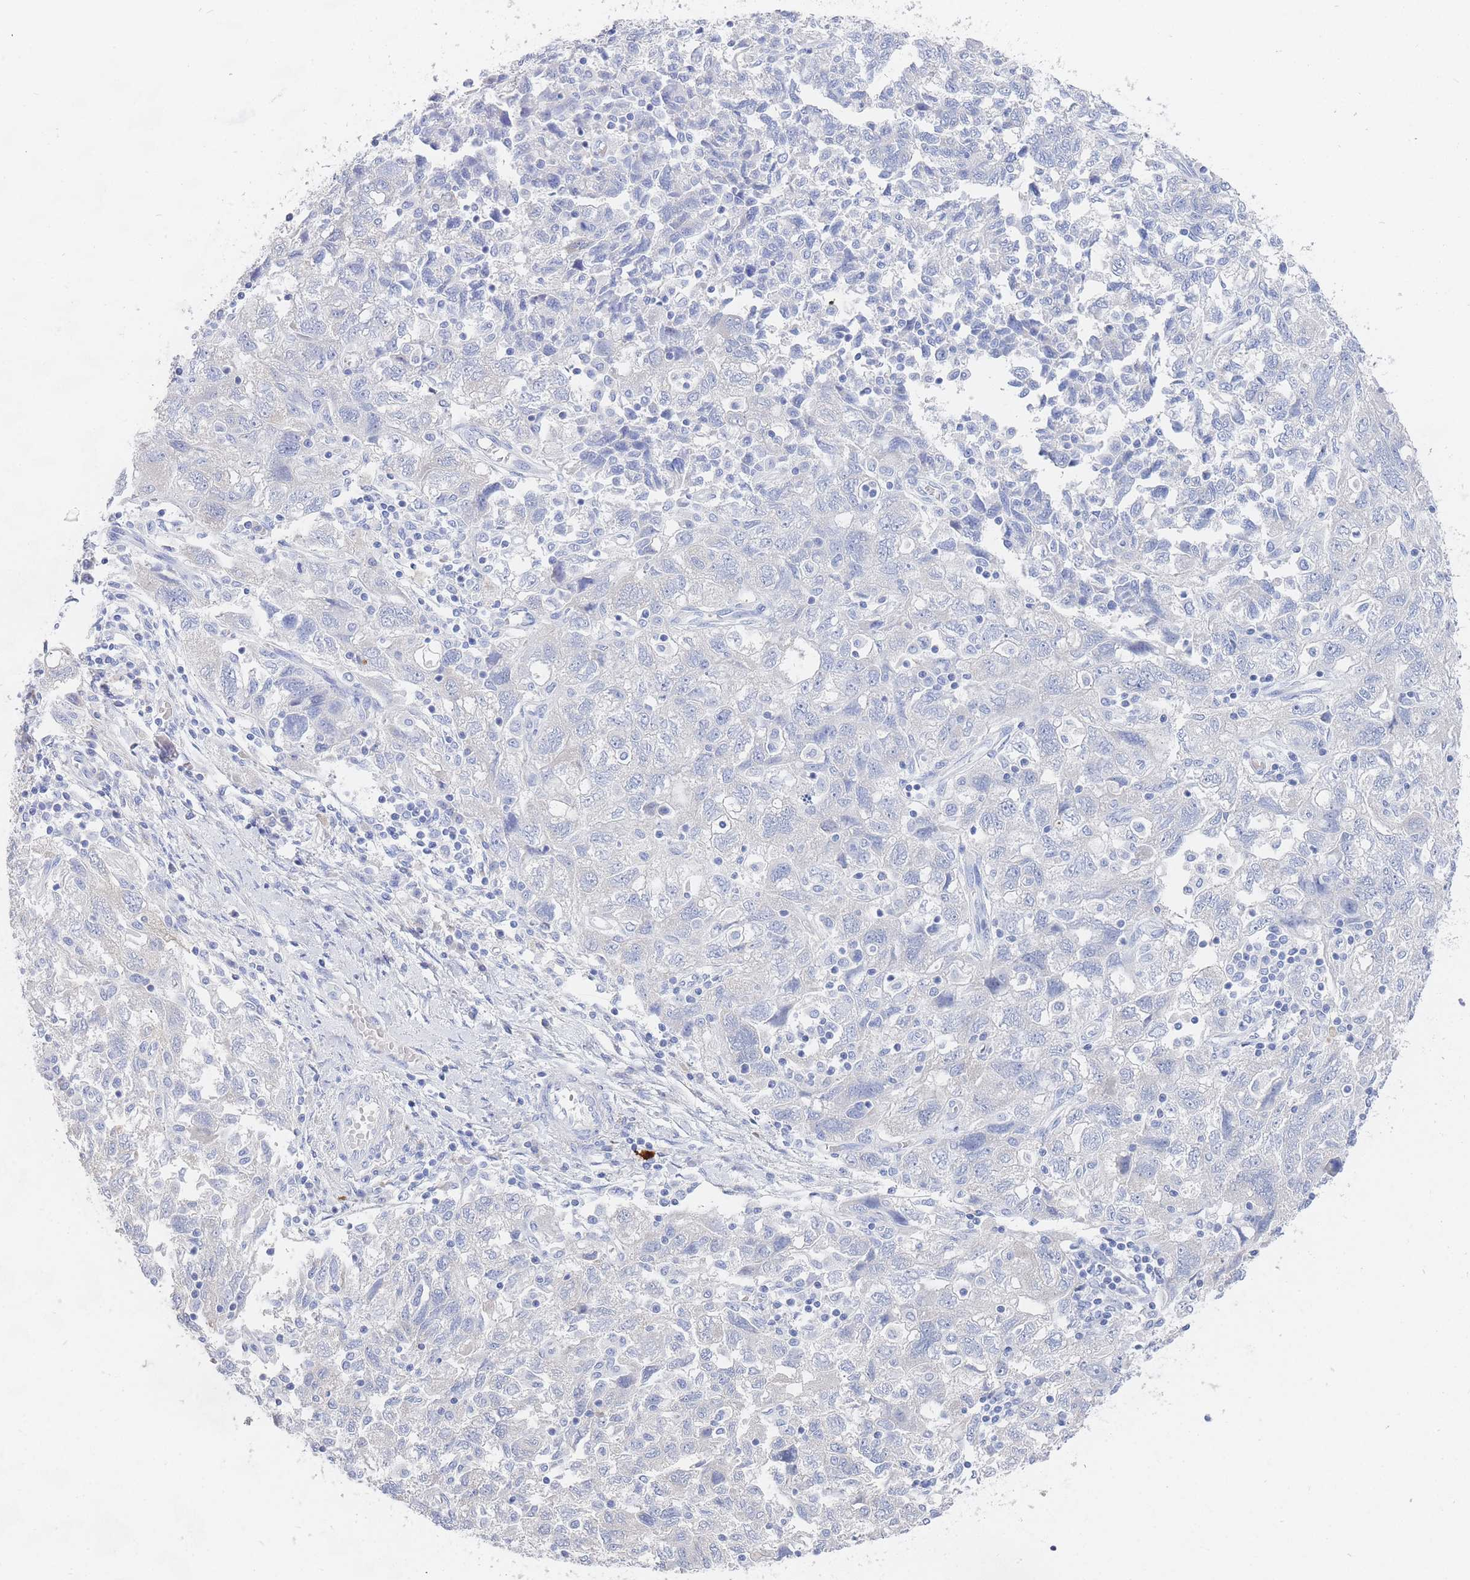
{"staining": {"intensity": "negative", "quantity": "none", "location": "none"}, "tissue": "ovarian cancer", "cell_type": "Tumor cells", "image_type": "cancer", "snomed": [{"axis": "morphology", "description": "Carcinoma, NOS"}, {"axis": "morphology", "description": "Cystadenocarcinoma, serous, NOS"}, {"axis": "topography", "description": "Ovary"}], "caption": "Tumor cells show no significant protein positivity in ovarian cancer (serous cystadenocarcinoma).", "gene": "SLC25A35", "patient": {"sex": "female", "age": 69}}